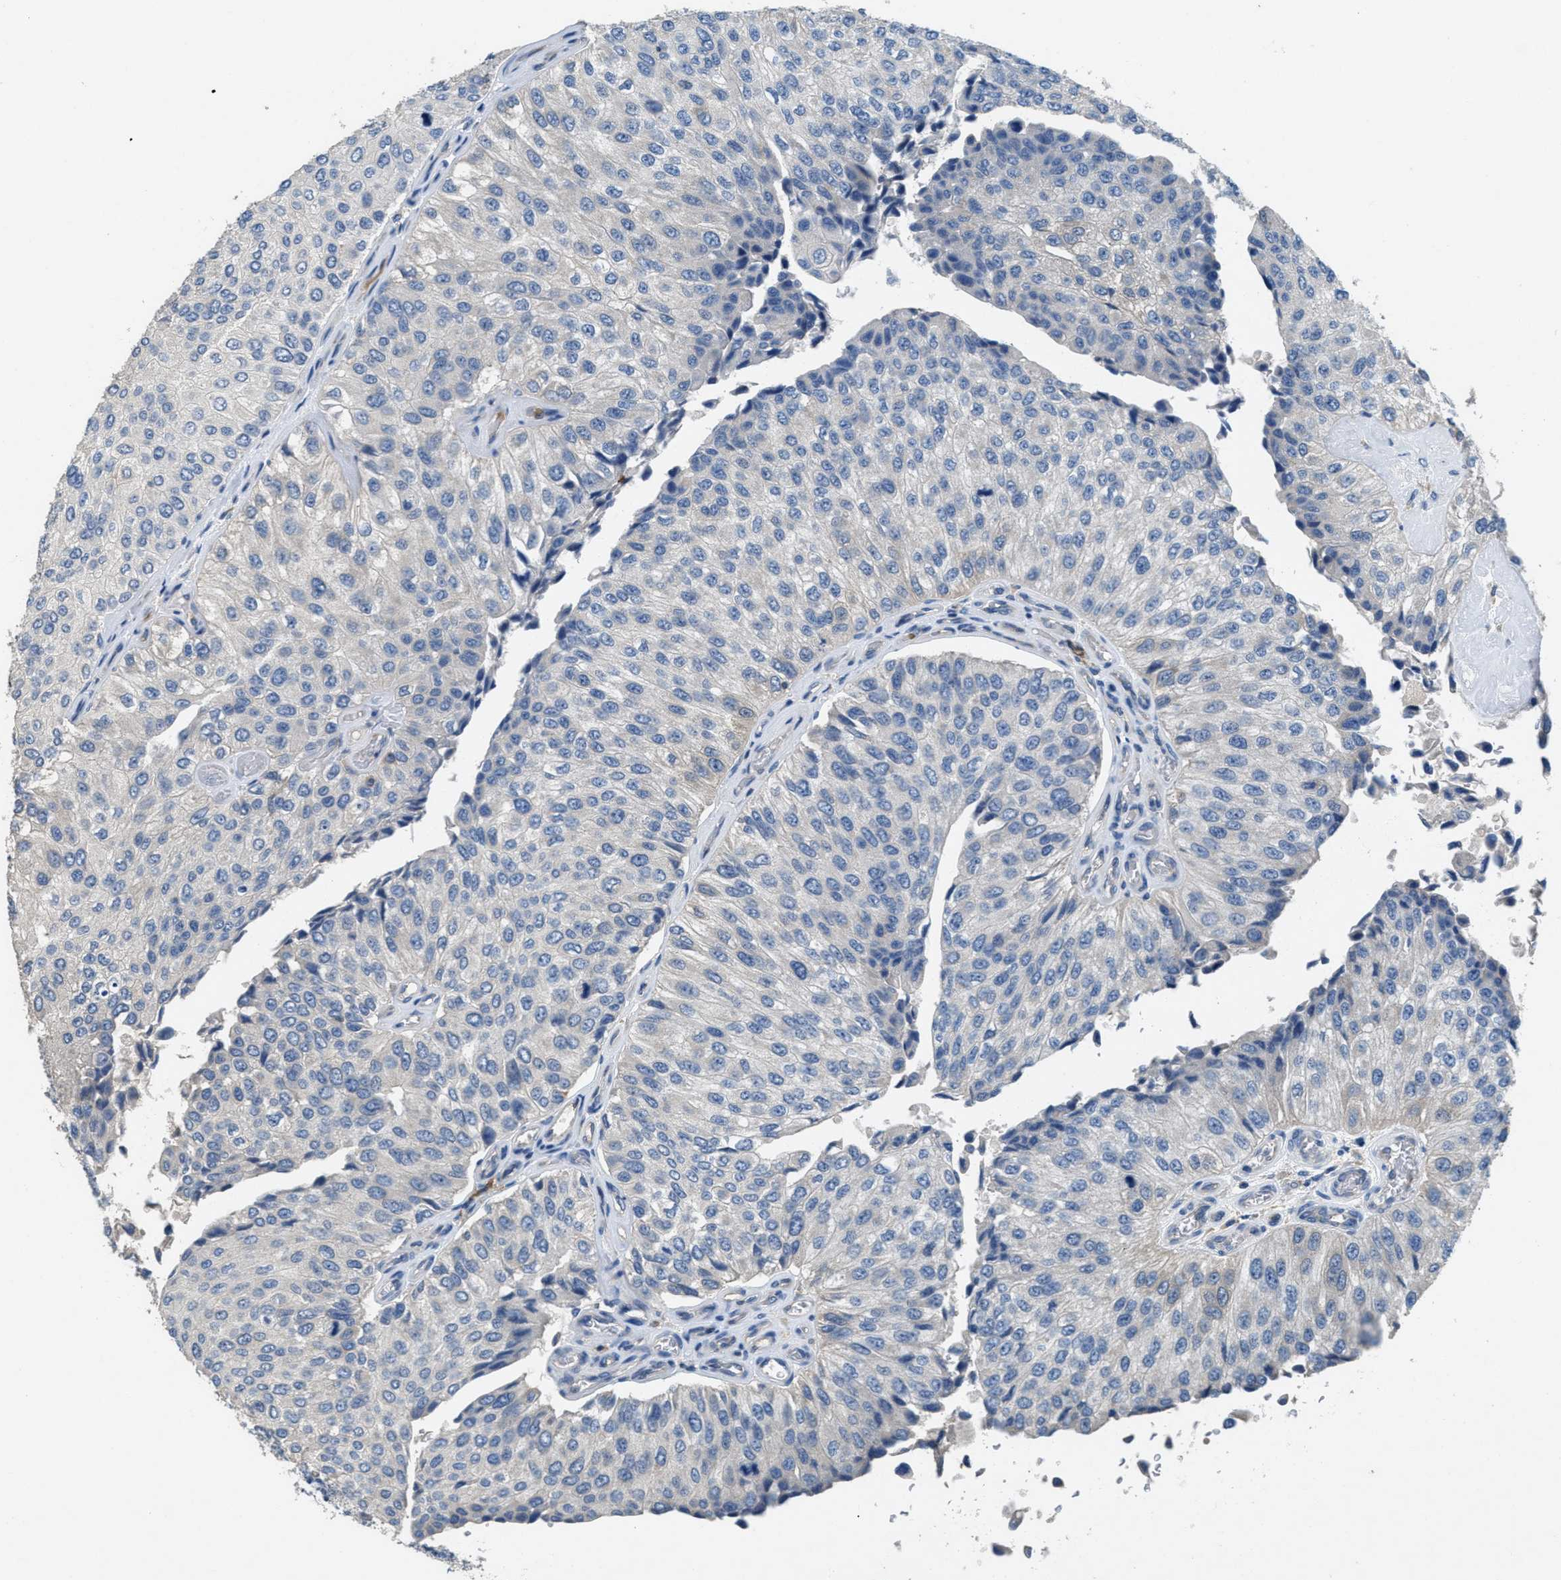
{"staining": {"intensity": "negative", "quantity": "none", "location": "none"}, "tissue": "urothelial cancer", "cell_type": "Tumor cells", "image_type": "cancer", "snomed": [{"axis": "morphology", "description": "Urothelial carcinoma, High grade"}, {"axis": "topography", "description": "Kidney"}, {"axis": "topography", "description": "Urinary bladder"}], "caption": "A photomicrograph of human urothelial cancer is negative for staining in tumor cells.", "gene": "DGKE", "patient": {"sex": "male", "age": 77}}